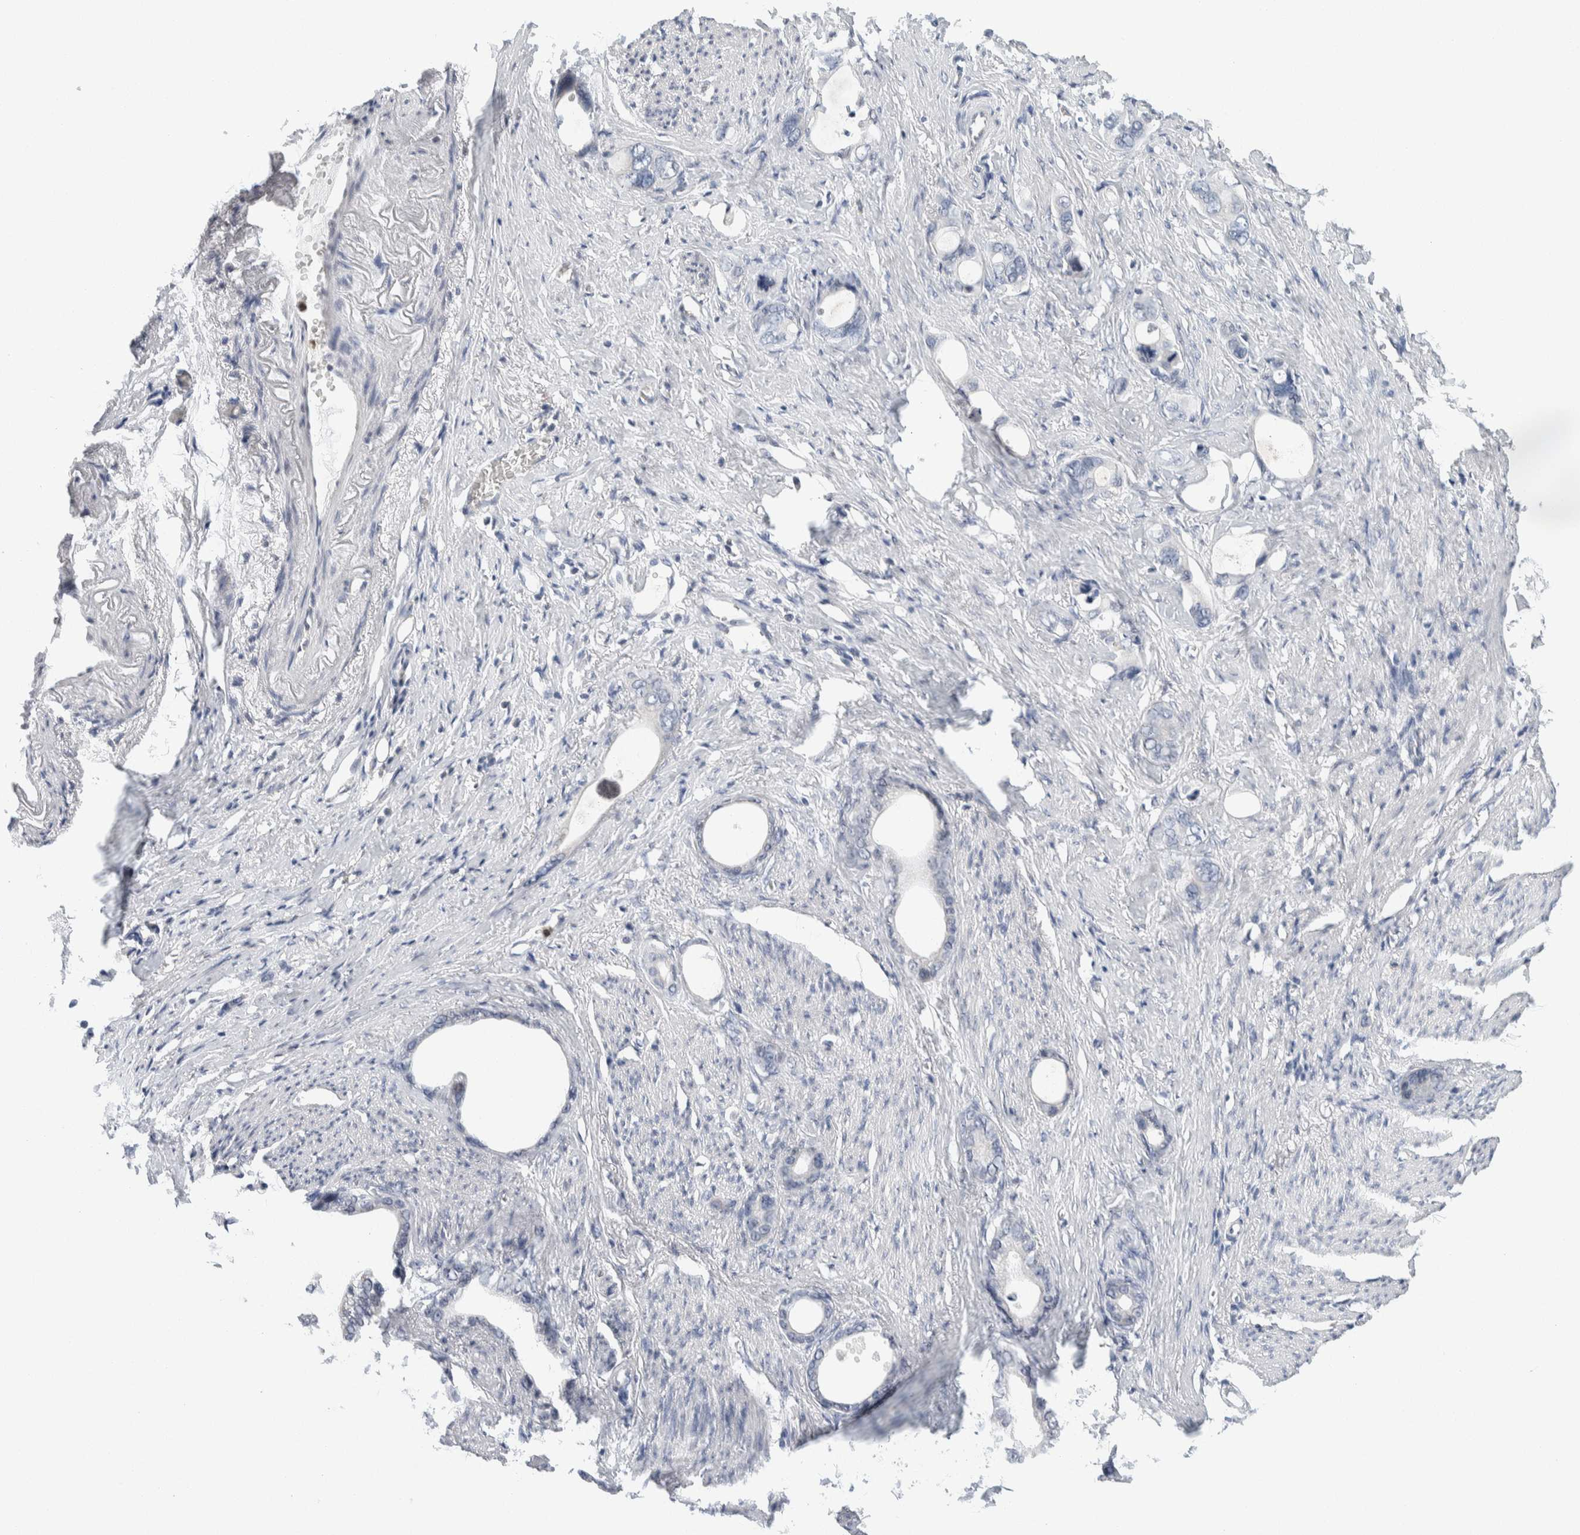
{"staining": {"intensity": "negative", "quantity": "none", "location": "none"}, "tissue": "stomach cancer", "cell_type": "Tumor cells", "image_type": "cancer", "snomed": [{"axis": "morphology", "description": "Adenocarcinoma, NOS"}, {"axis": "topography", "description": "Stomach"}], "caption": "Adenocarcinoma (stomach) was stained to show a protein in brown. There is no significant expression in tumor cells. (DAB (3,3'-diaminobenzidine) IHC, high magnification).", "gene": "NEUROD1", "patient": {"sex": "female", "age": 75}}